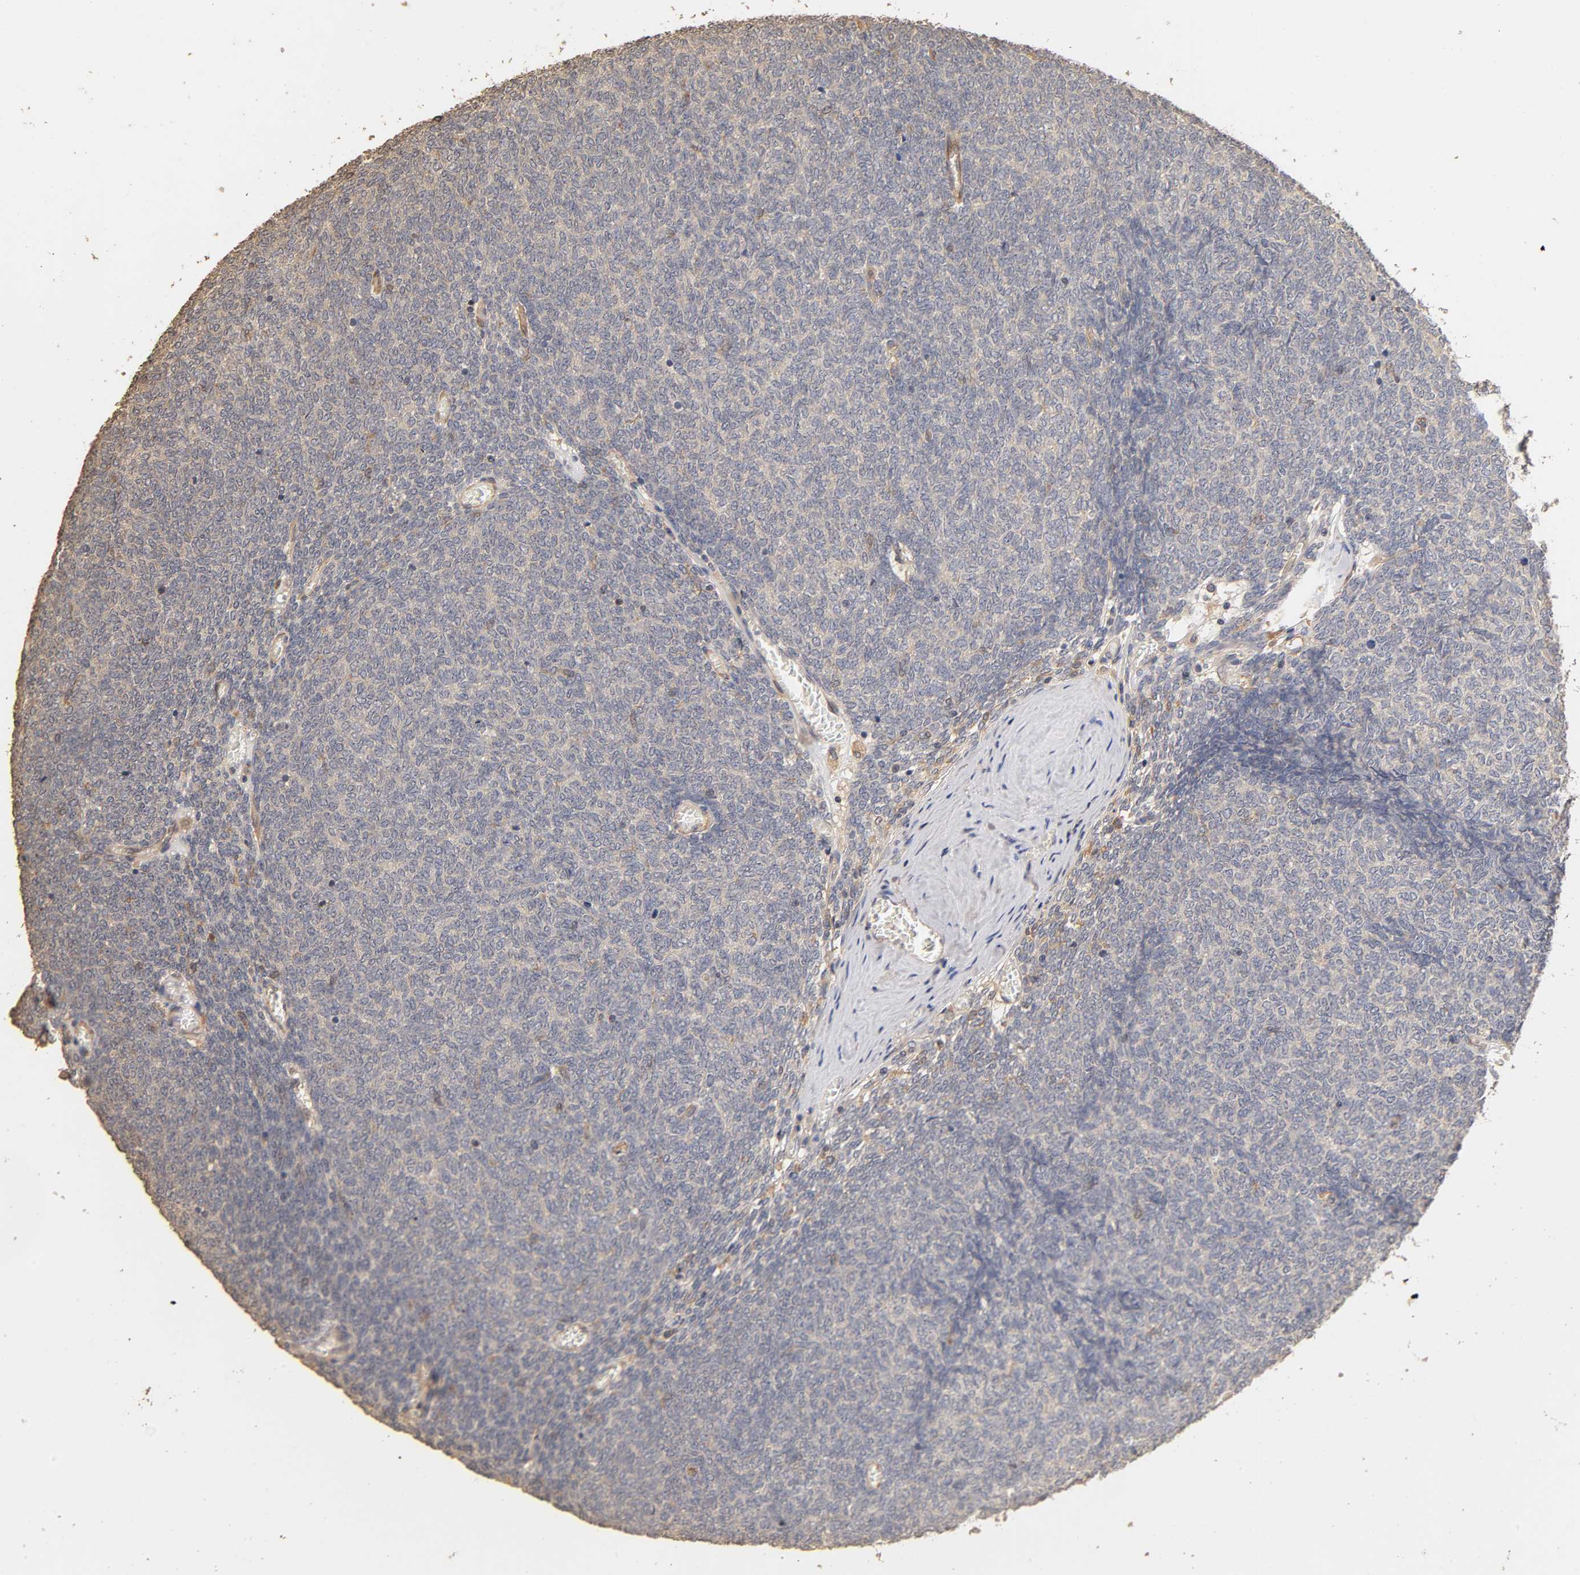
{"staining": {"intensity": "negative", "quantity": "none", "location": "none"}, "tissue": "renal cancer", "cell_type": "Tumor cells", "image_type": "cancer", "snomed": [{"axis": "morphology", "description": "Neoplasm, malignant, NOS"}, {"axis": "topography", "description": "Kidney"}], "caption": "This is a micrograph of immunohistochemistry staining of neoplasm (malignant) (renal), which shows no staining in tumor cells.", "gene": "VSIG4", "patient": {"sex": "male", "age": 28}}